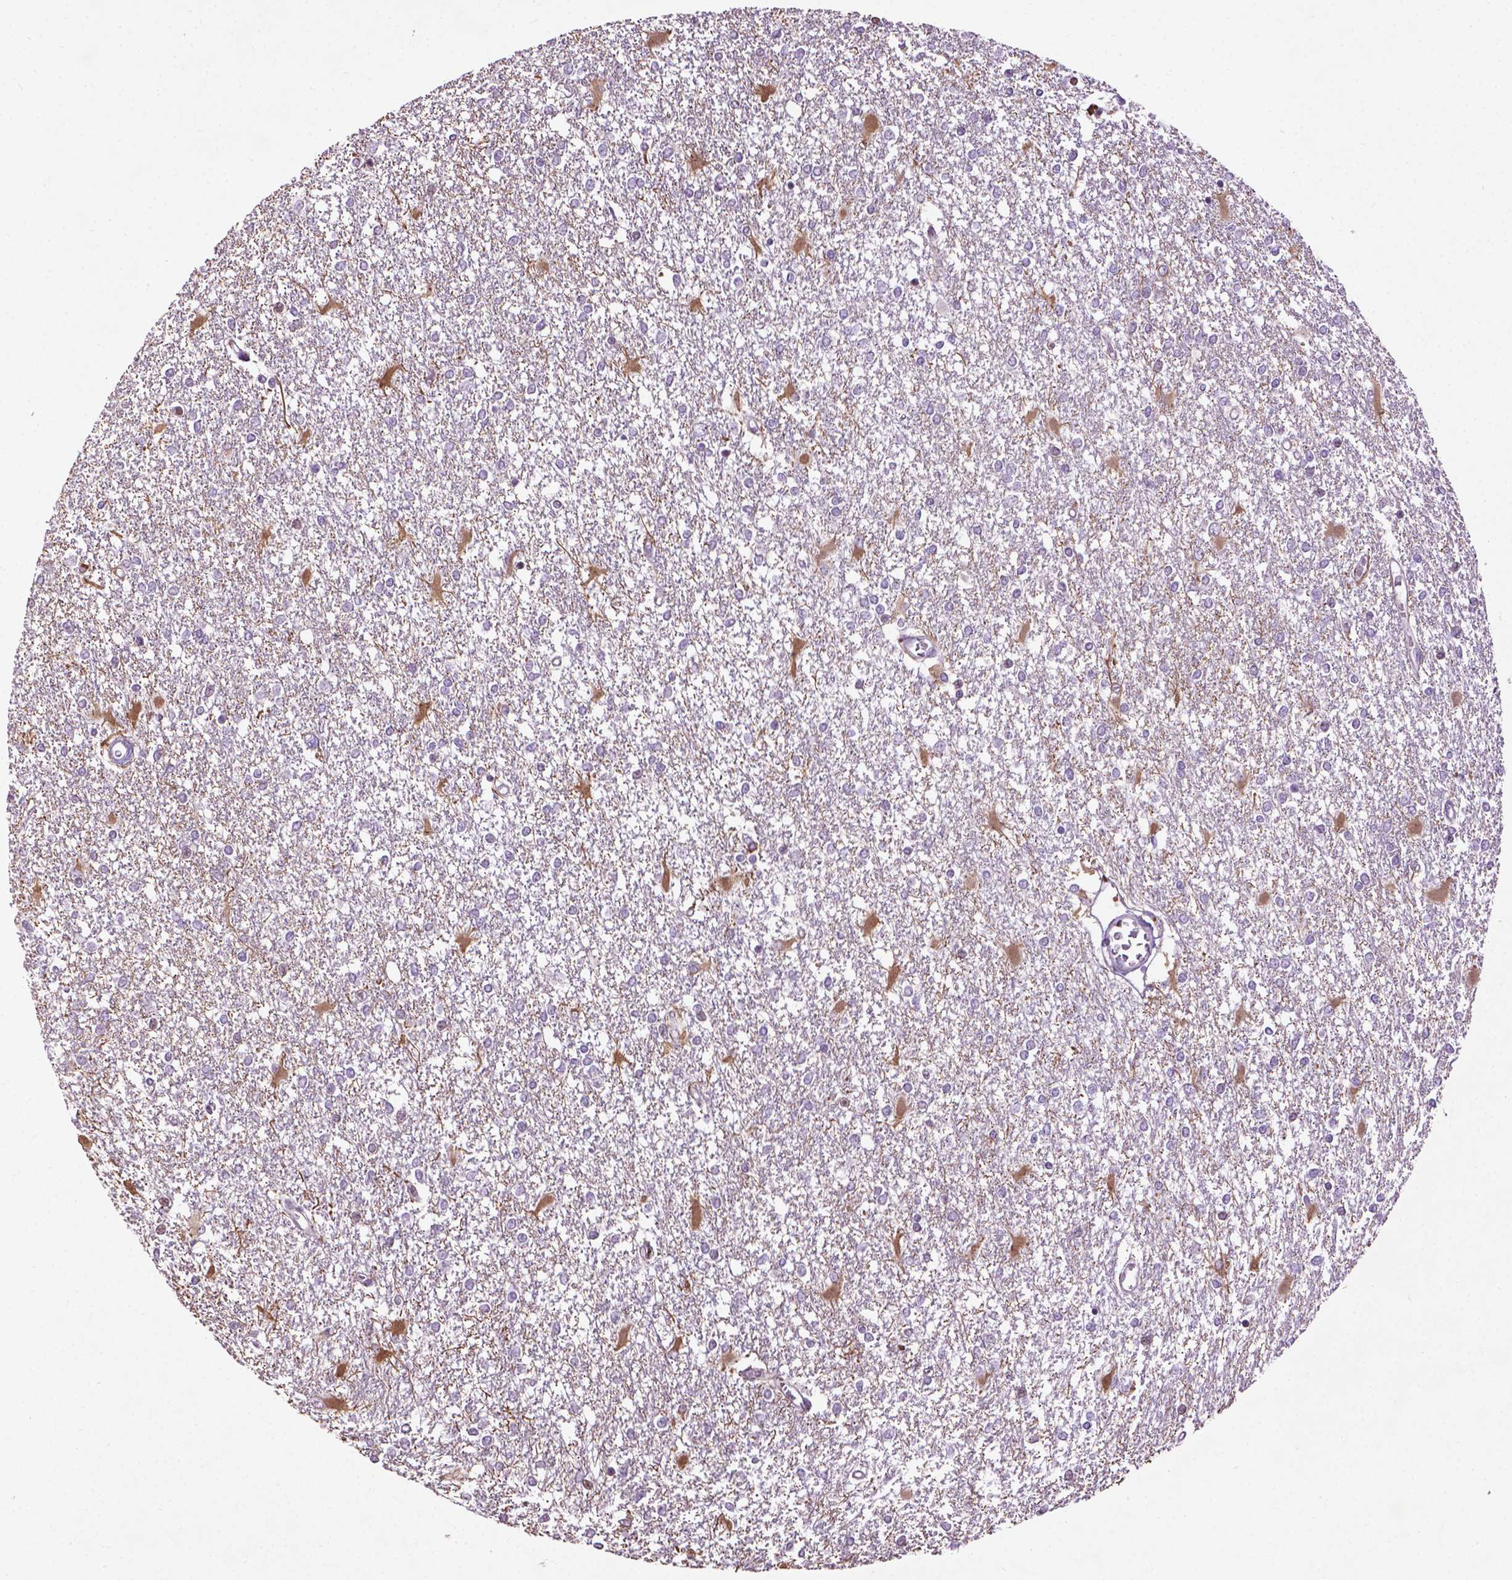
{"staining": {"intensity": "moderate", "quantity": "<25%", "location": "cytoplasmic/membranous"}, "tissue": "glioma", "cell_type": "Tumor cells", "image_type": "cancer", "snomed": [{"axis": "morphology", "description": "Glioma, malignant, High grade"}, {"axis": "topography", "description": "Cerebral cortex"}], "caption": "Immunohistochemical staining of human glioma reveals low levels of moderate cytoplasmic/membranous protein positivity in about <25% of tumor cells.", "gene": "NTNG2", "patient": {"sex": "male", "age": 79}}